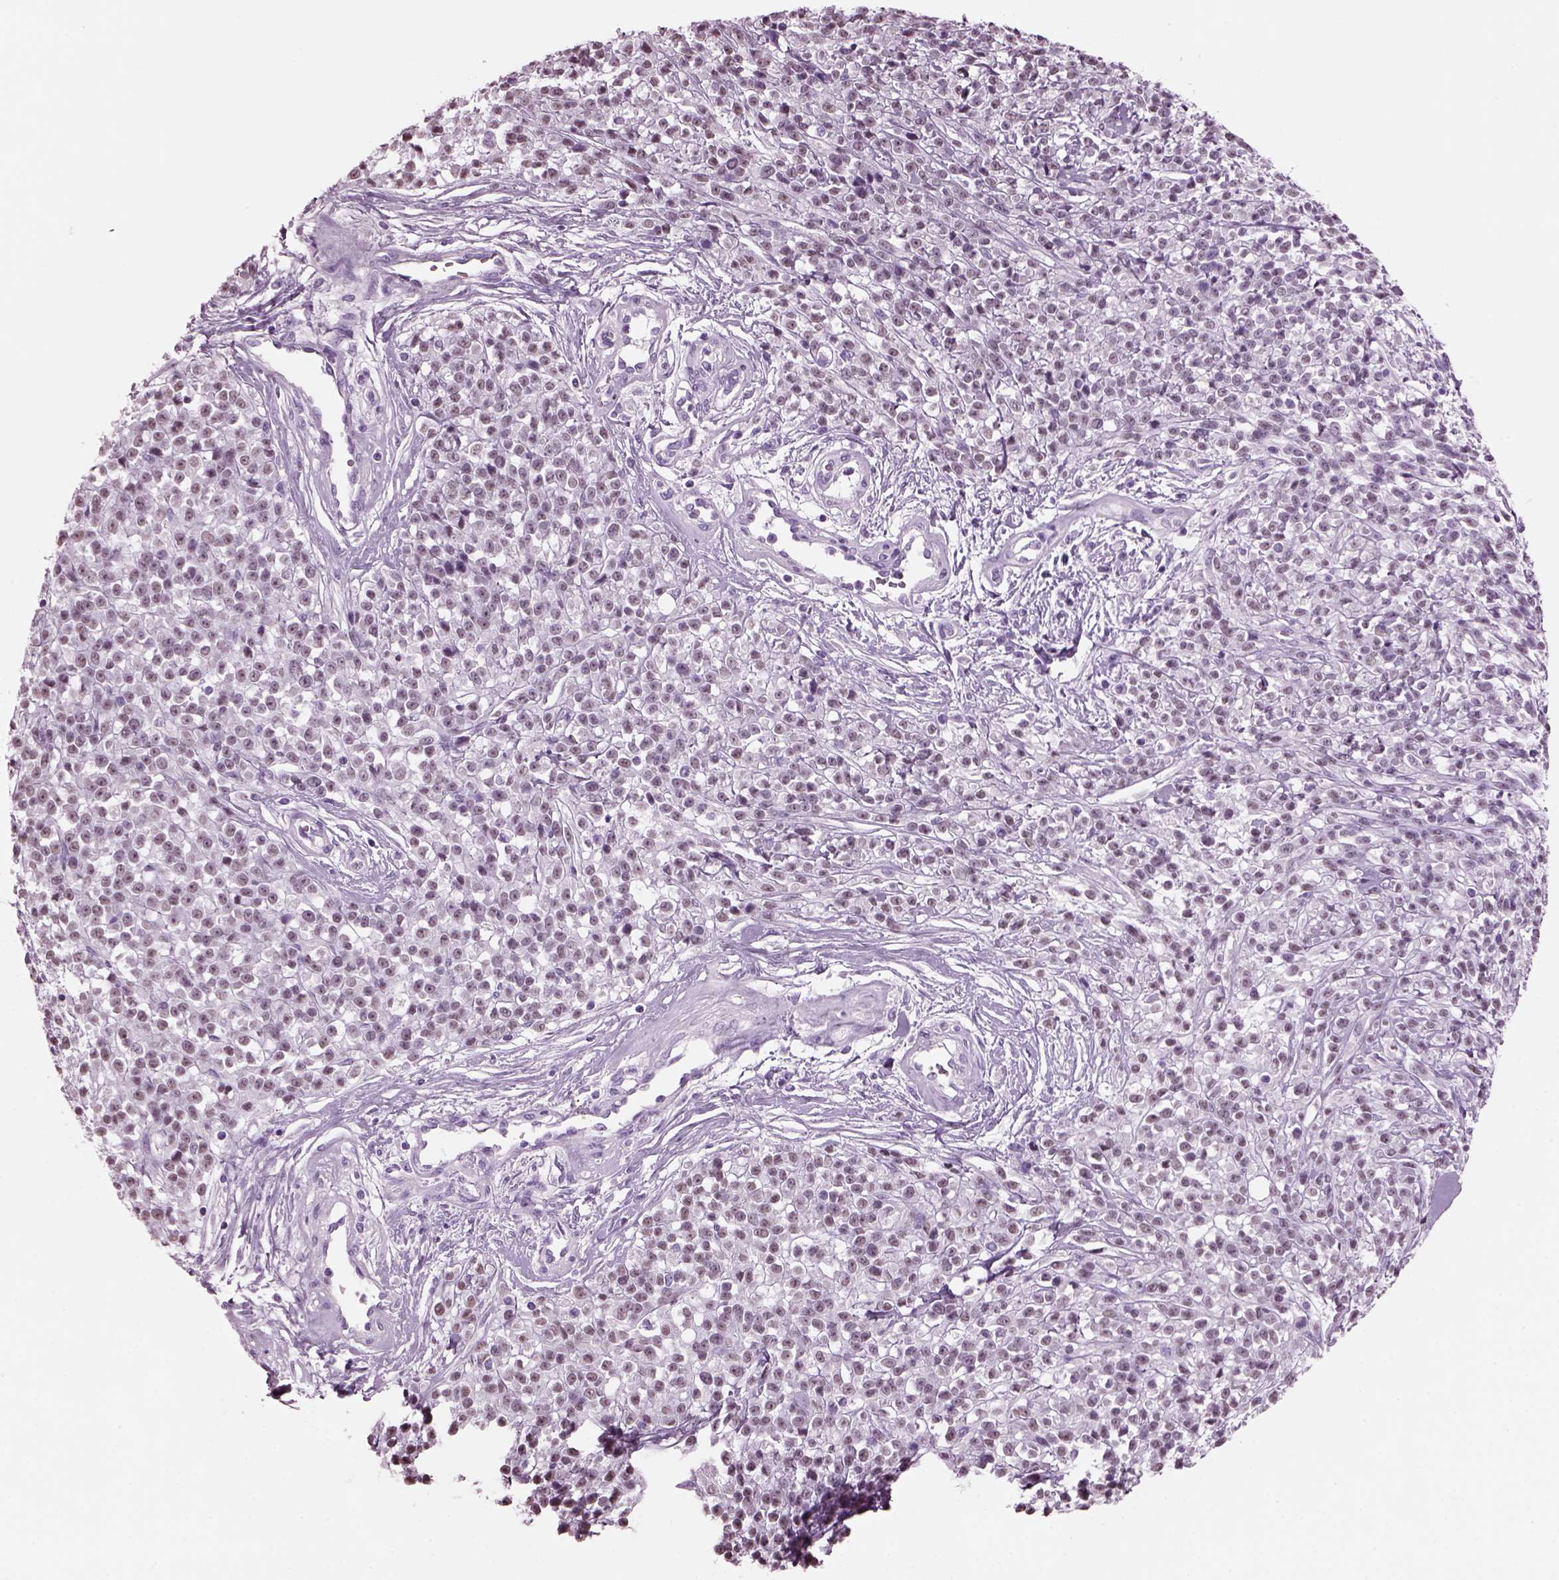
{"staining": {"intensity": "weak", "quantity": "25%-75%", "location": "nuclear"}, "tissue": "melanoma", "cell_type": "Tumor cells", "image_type": "cancer", "snomed": [{"axis": "morphology", "description": "Malignant melanoma, NOS"}, {"axis": "topography", "description": "Skin"}, {"axis": "topography", "description": "Skin of trunk"}], "caption": "The histopathology image shows a brown stain indicating the presence of a protein in the nuclear of tumor cells in malignant melanoma.", "gene": "KRTAP3-2", "patient": {"sex": "male", "age": 74}}